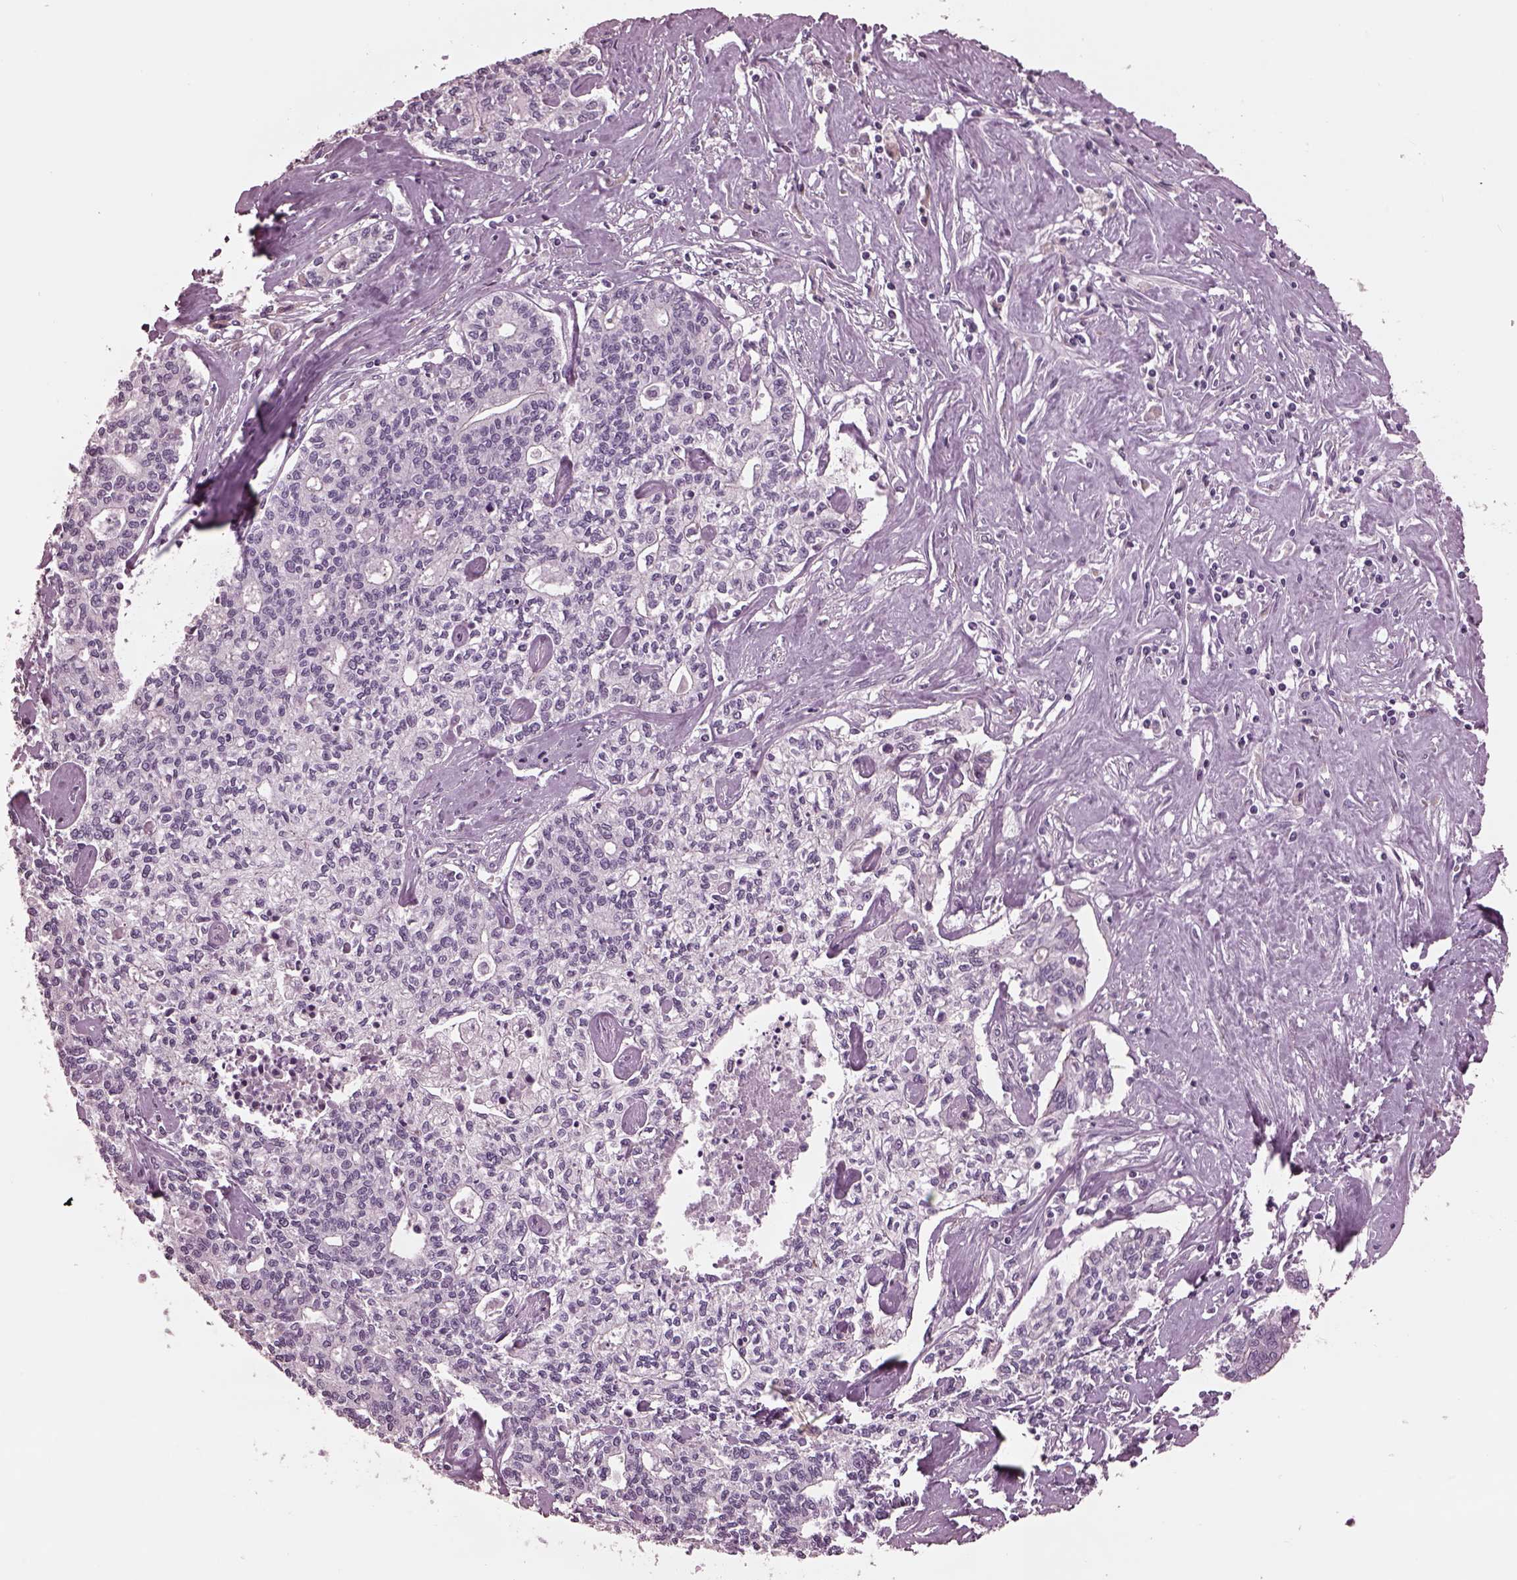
{"staining": {"intensity": "negative", "quantity": "none", "location": "none"}, "tissue": "liver cancer", "cell_type": "Tumor cells", "image_type": "cancer", "snomed": [{"axis": "morphology", "description": "Cholangiocarcinoma"}, {"axis": "topography", "description": "Liver"}], "caption": "High magnification brightfield microscopy of cholangiocarcinoma (liver) stained with DAB (brown) and counterstained with hematoxylin (blue): tumor cells show no significant positivity.", "gene": "GDF11", "patient": {"sex": "female", "age": 61}}